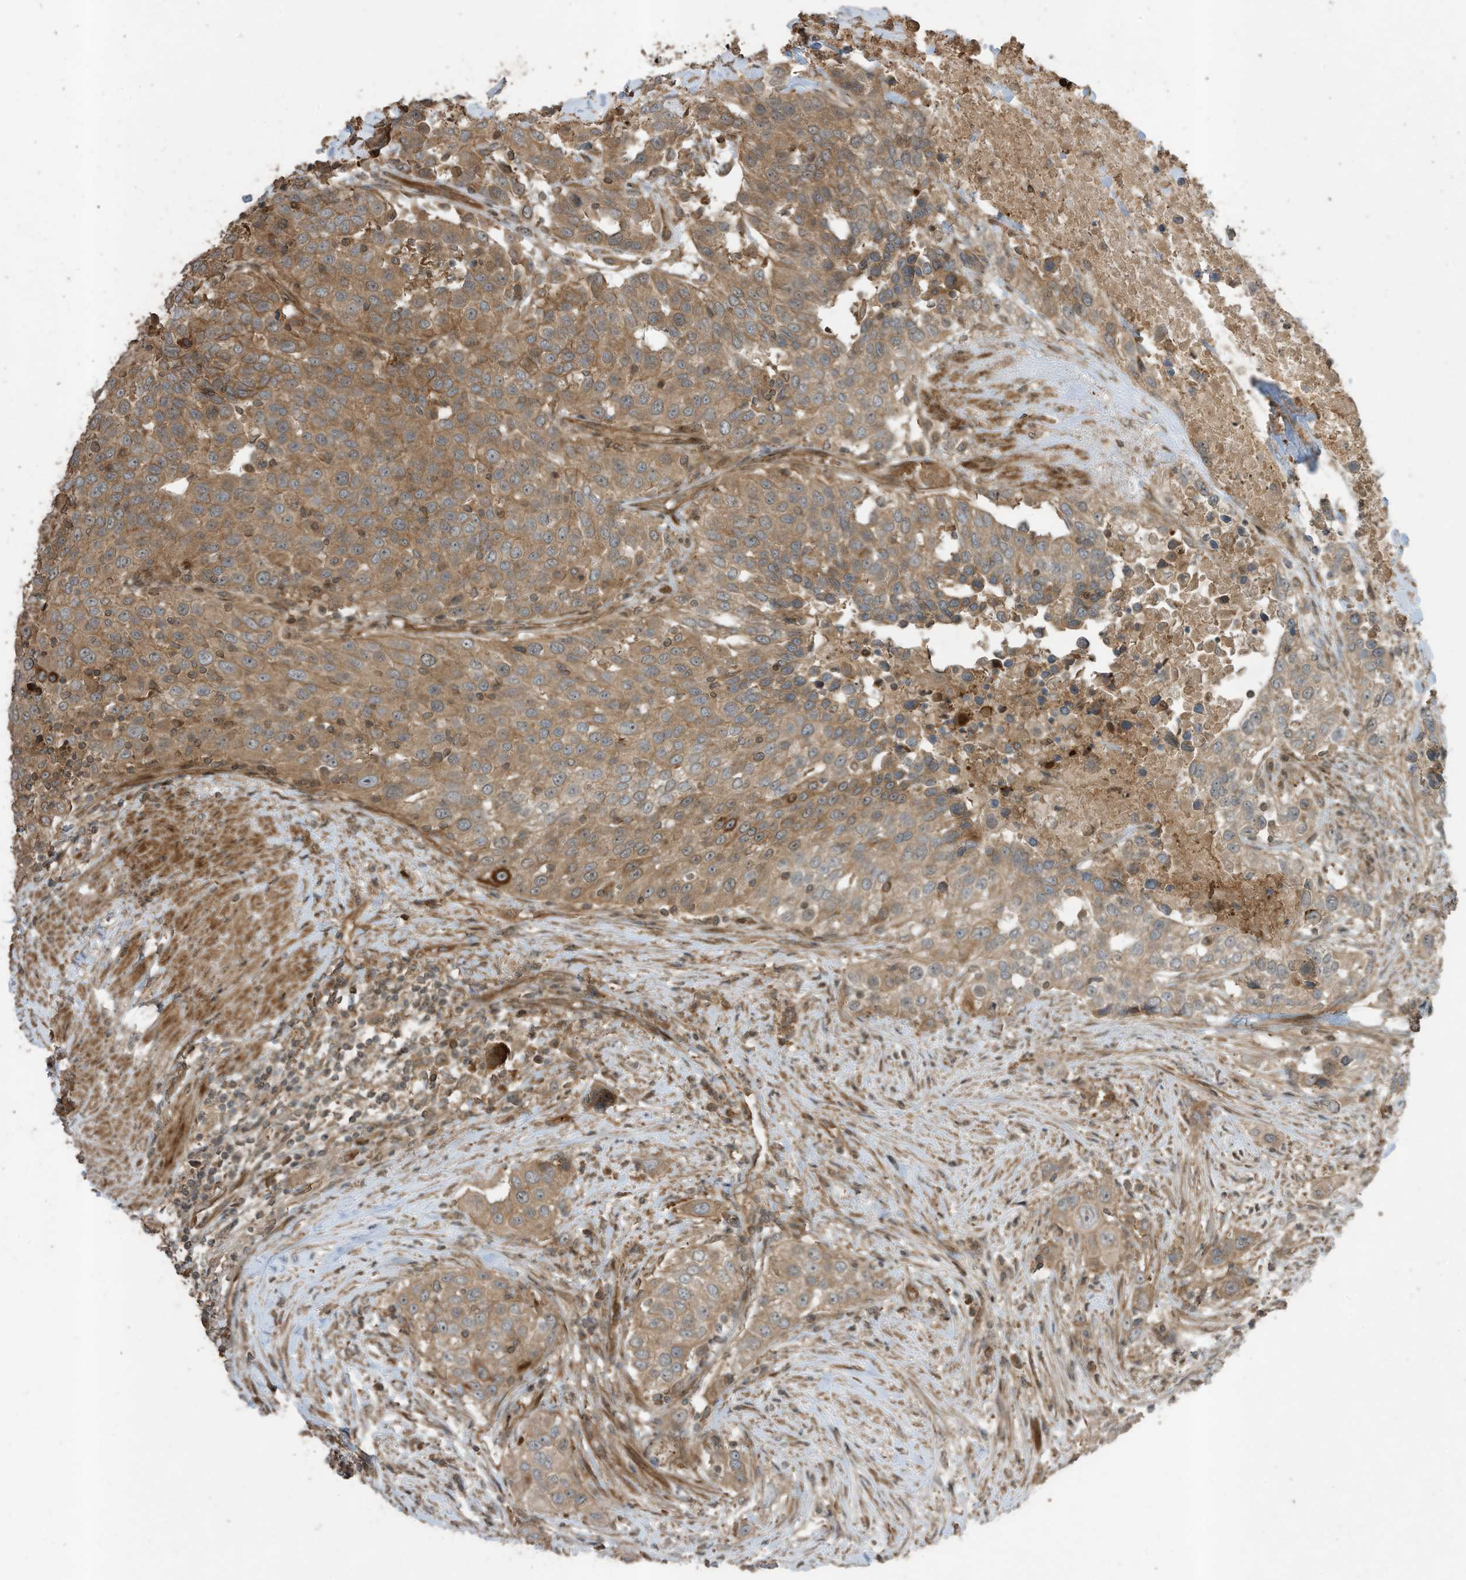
{"staining": {"intensity": "moderate", "quantity": ">75%", "location": "cytoplasmic/membranous"}, "tissue": "urothelial cancer", "cell_type": "Tumor cells", "image_type": "cancer", "snomed": [{"axis": "morphology", "description": "Urothelial carcinoma, High grade"}, {"axis": "topography", "description": "Urinary bladder"}], "caption": "Protein expression analysis of urothelial cancer reveals moderate cytoplasmic/membranous expression in about >75% of tumor cells.", "gene": "ZNF653", "patient": {"sex": "female", "age": 80}}